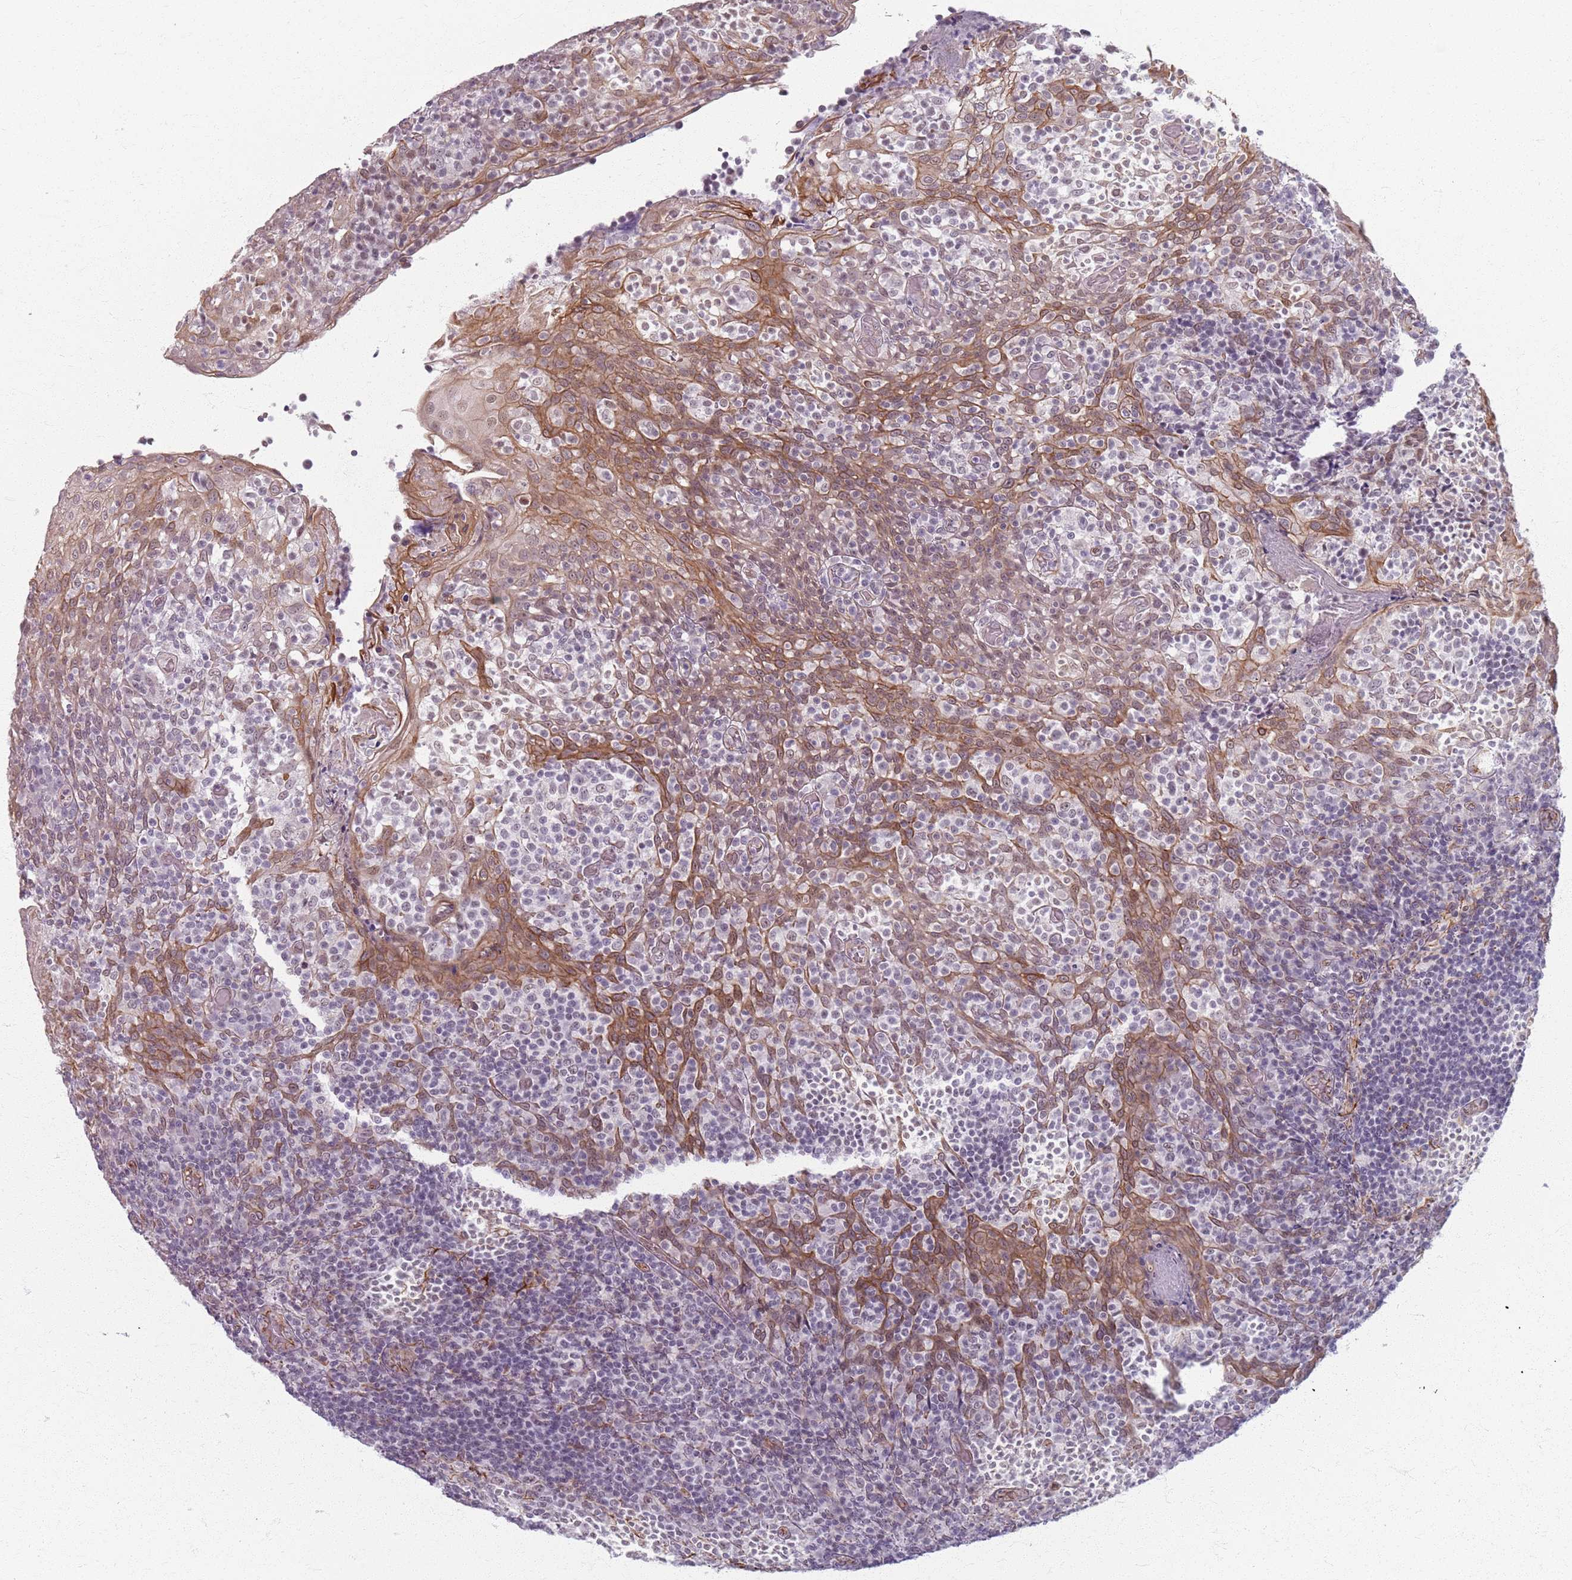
{"staining": {"intensity": "weak", "quantity": "<25%", "location": "nuclear"}, "tissue": "tonsil", "cell_type": "Germinal center cells", "image_type": "normal", "snomed": [{"axis": "morphology", "description": "Normal tissue, NOS"}, {"axis": "topography", "description": "Tonsil"}], "caption": "Germinal center cells are negative for protein expression in unremarkable human tonsil. (DAB IHC with hematoxylin counter stain).", "gene": "KCNA5", "patient": {"sex": "female", "age": 19}}